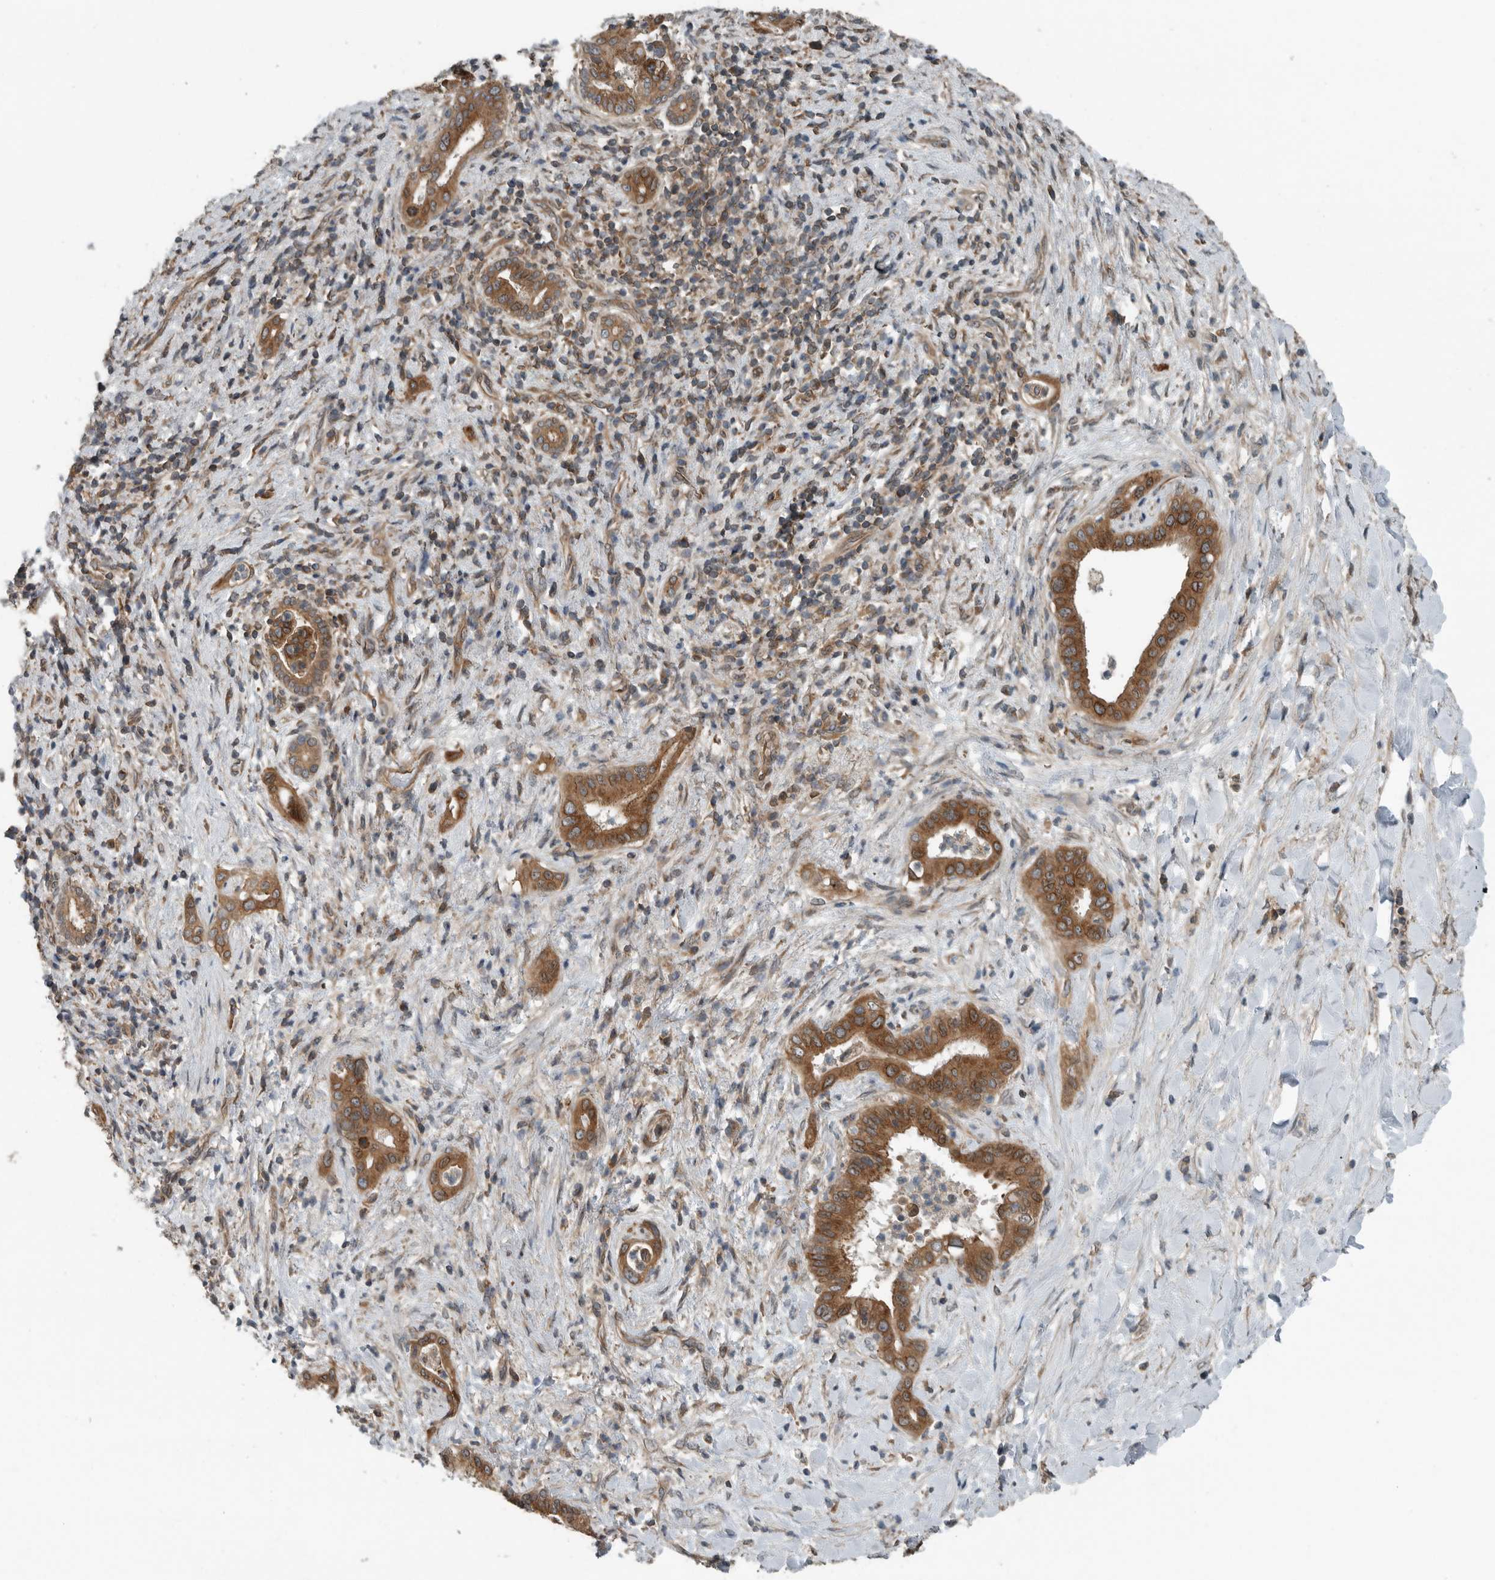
{"staining": {"intensity": "moderate", "quantity": ">75%", "location": "cytoplasmic/membranous"}, "tissue": "liver cancer", "cell_type": "Tumor cells", "image_type": "cancer", "snomed": [{"axis": "morphology", "description": "Cholangiocarcinoma"}, {"axis": "topography", "description": "Liver"}], "caption": "Cholangiocarcinoma (liver) tissue displays moderate cytoplasmic/membranous expression in approximately >75% of tumor cells, visualized by immunohistochemistry.", "gene": "AMFR", "patient": {"sex": "female", "age": 54}}